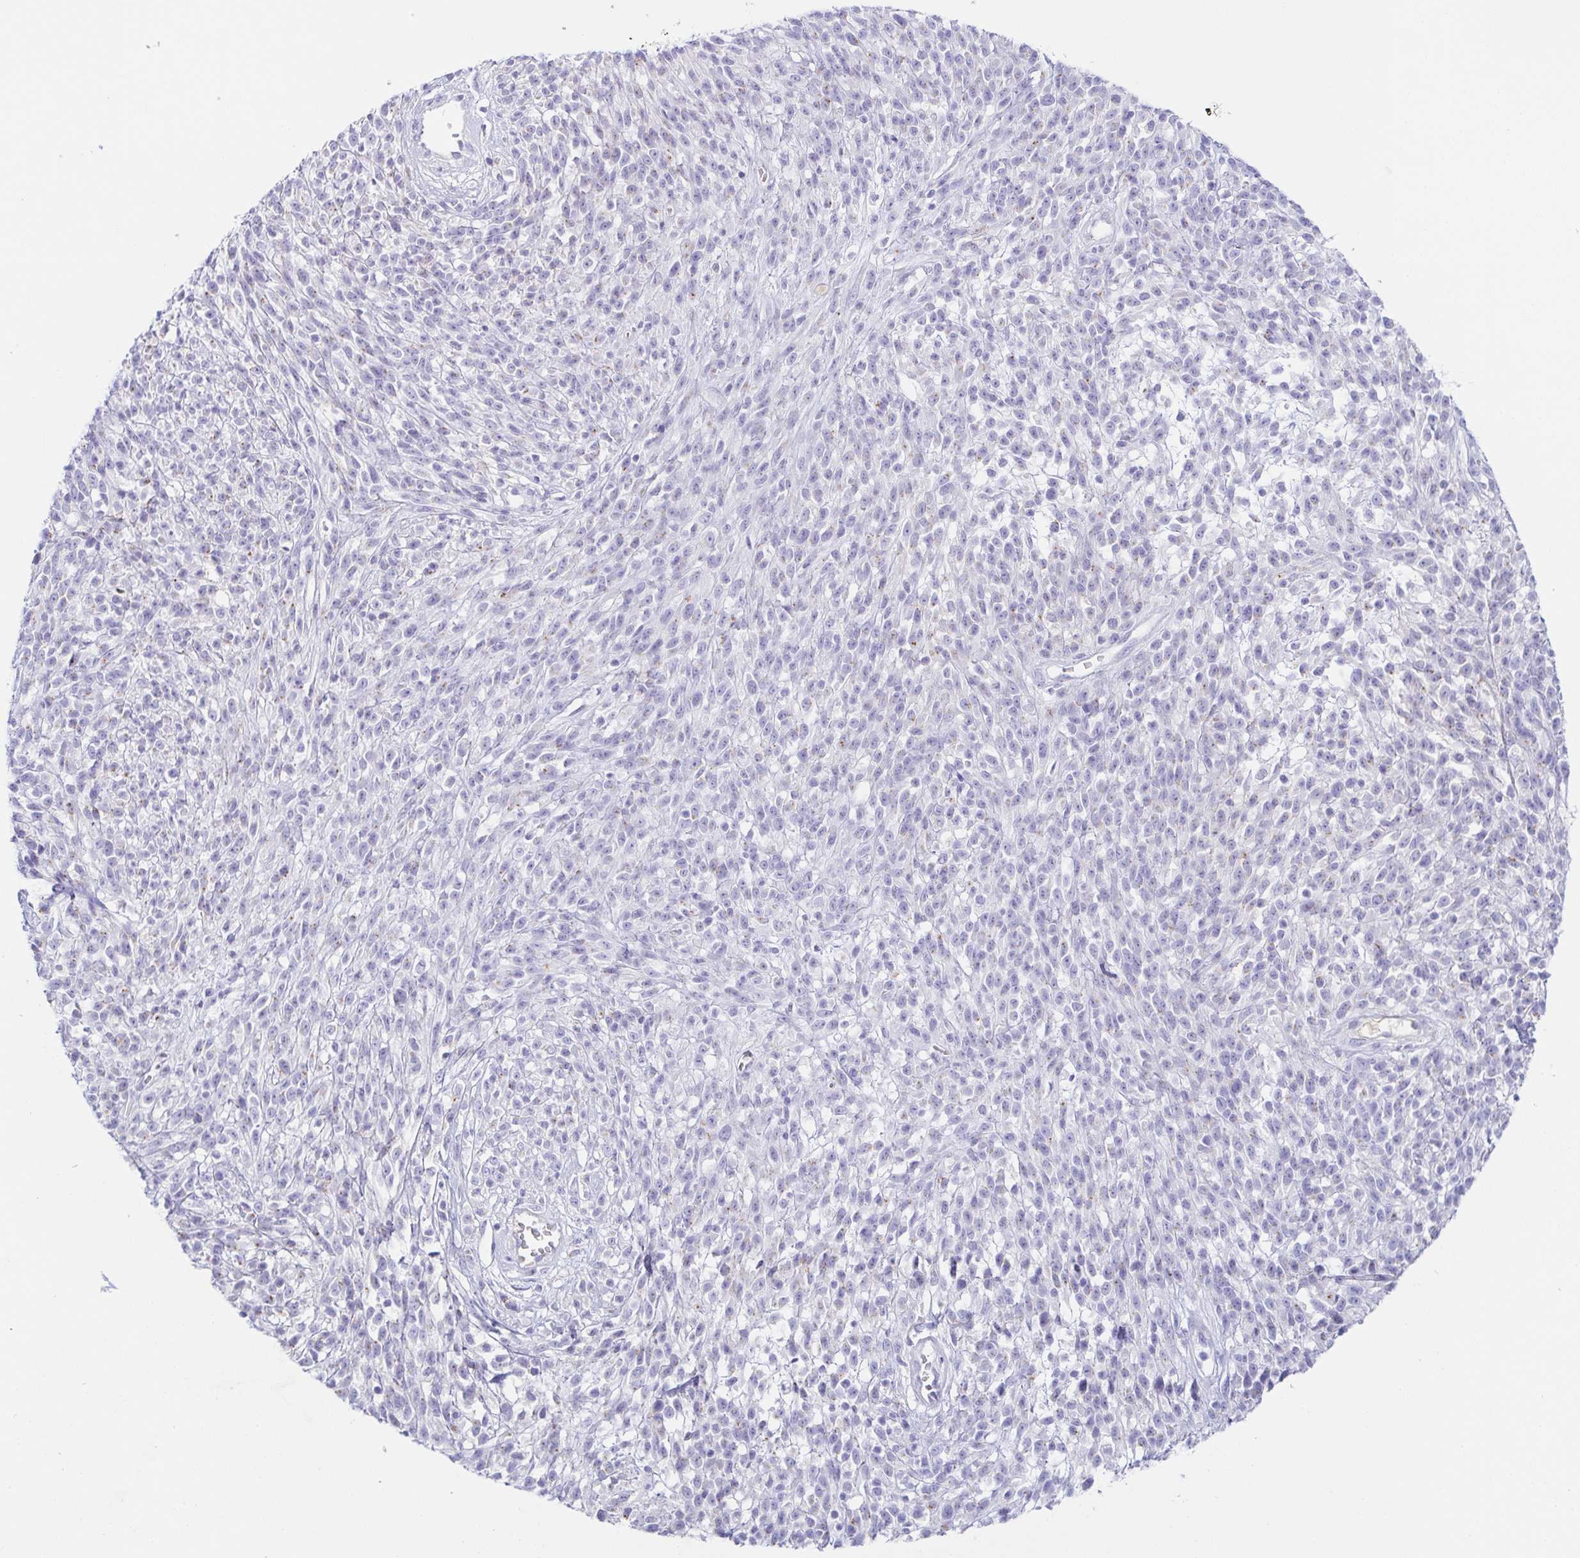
{"staining": {"intensity": "negative", "quantity": "none", "location": "none"}, "tissue": "melanoma", "cell_type": "Tumor cells", "image_type": "cancer", "snomed": [{"axis": "morphology", "description": "Malignant melanoma, NOS"}, {"axis": "topography", "description": "Skin"}, {"axis": "topography", "description": "Skin of trunk"}], "caption": "Immunohistochemistry (IHC) of human melanoma reveals no positivity in tumor cells.", "gene": "LDLRAD1", "patient": {"sex": "male", "age": 74}}